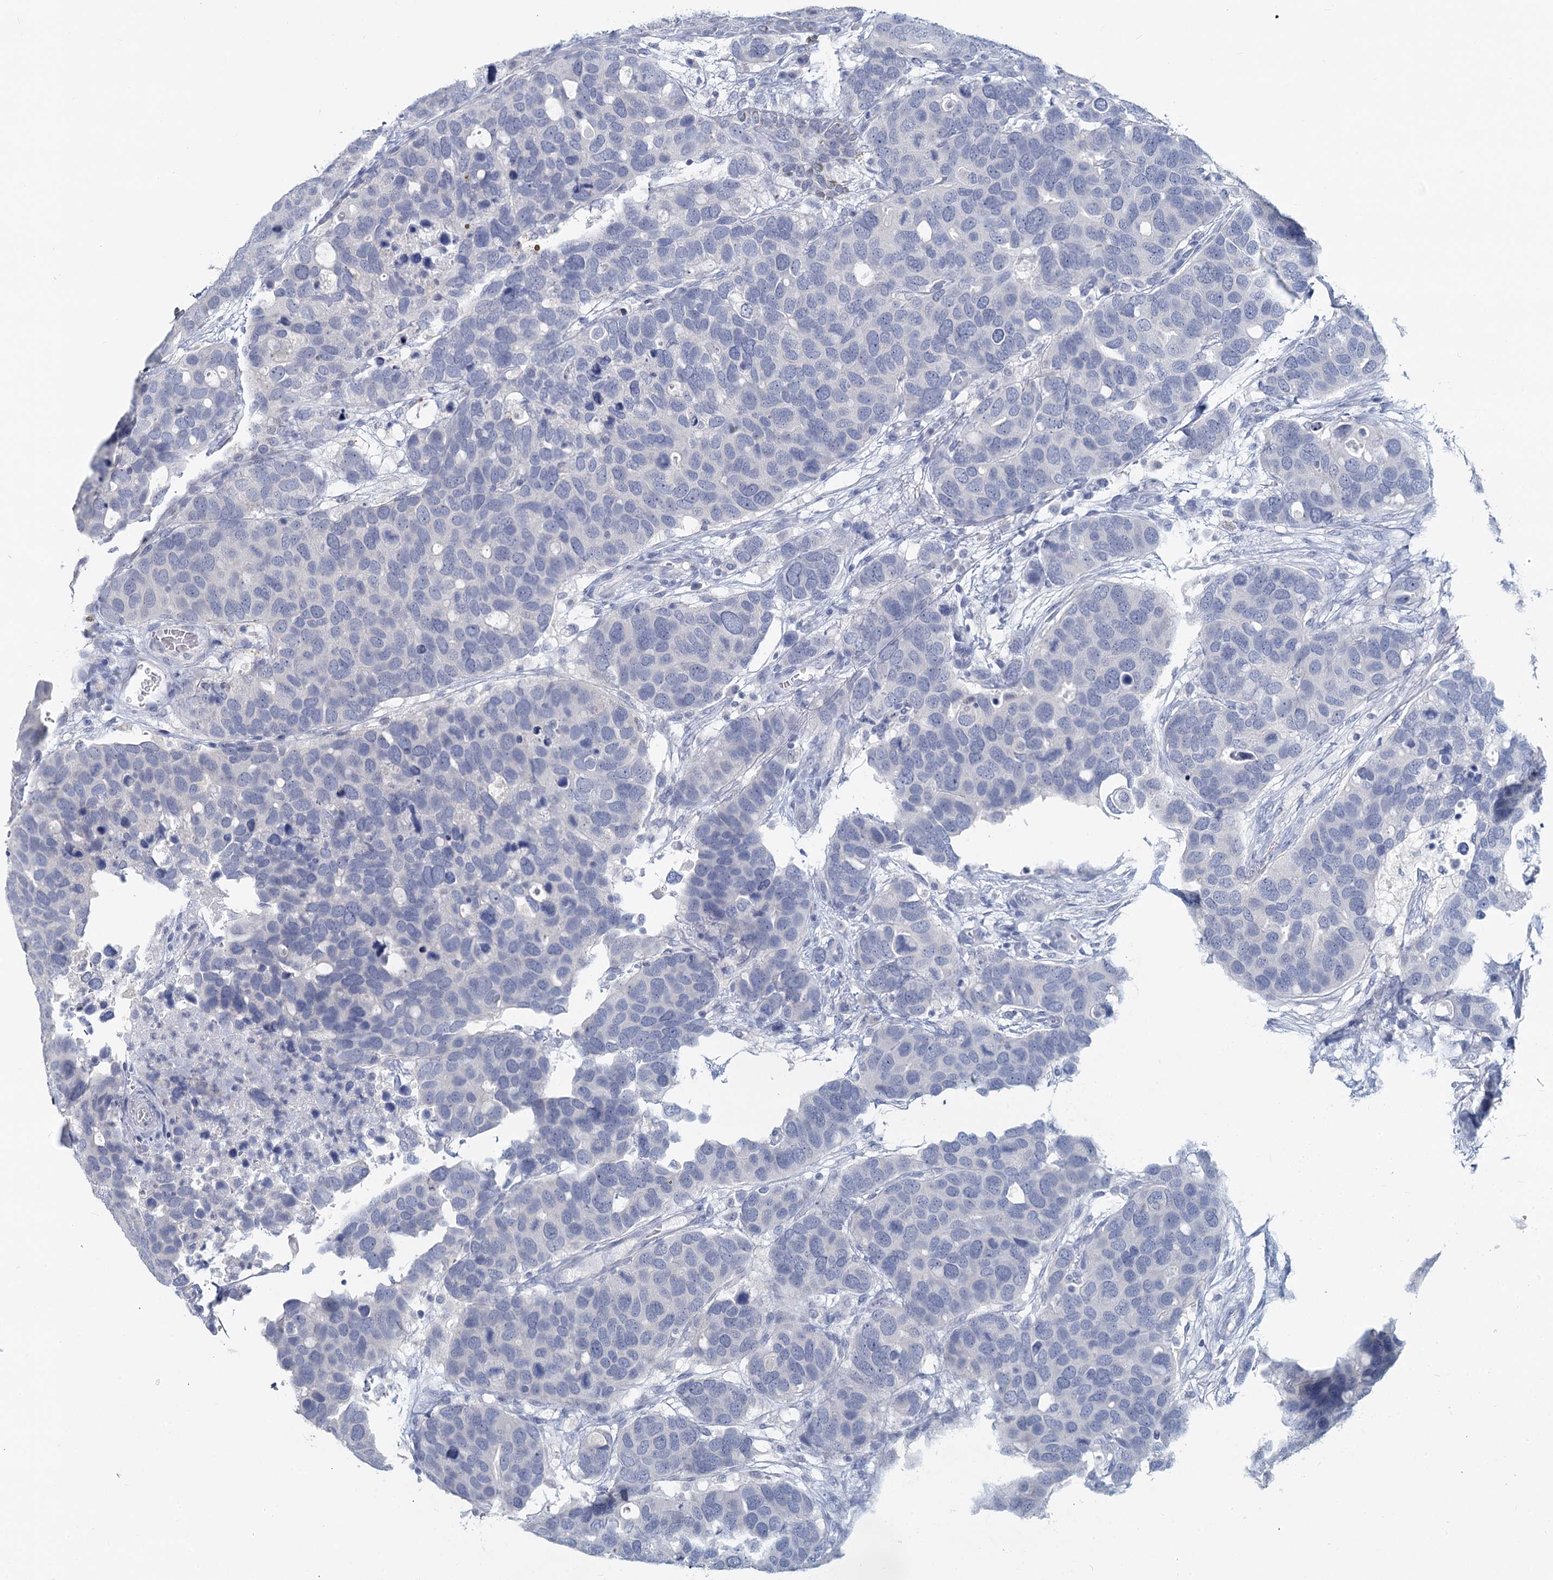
{"staining": {"intensity": "negative", "quantity": "none", "location": "none"}, "tissue": "breast cancer", "cell_type": "Tumor cells", "image_type": "cancer", "snomed": [{"axis": "morphology", "description": "Duct carcinoma"}, {"axis": "topography", "description": "Breast"}], "caption": "Tumor cells are negative for protein expression in human breast infiltrating ductal carcinoma.", "gene": "CHGA", "patient": {"sex": "female", "age": 83}}